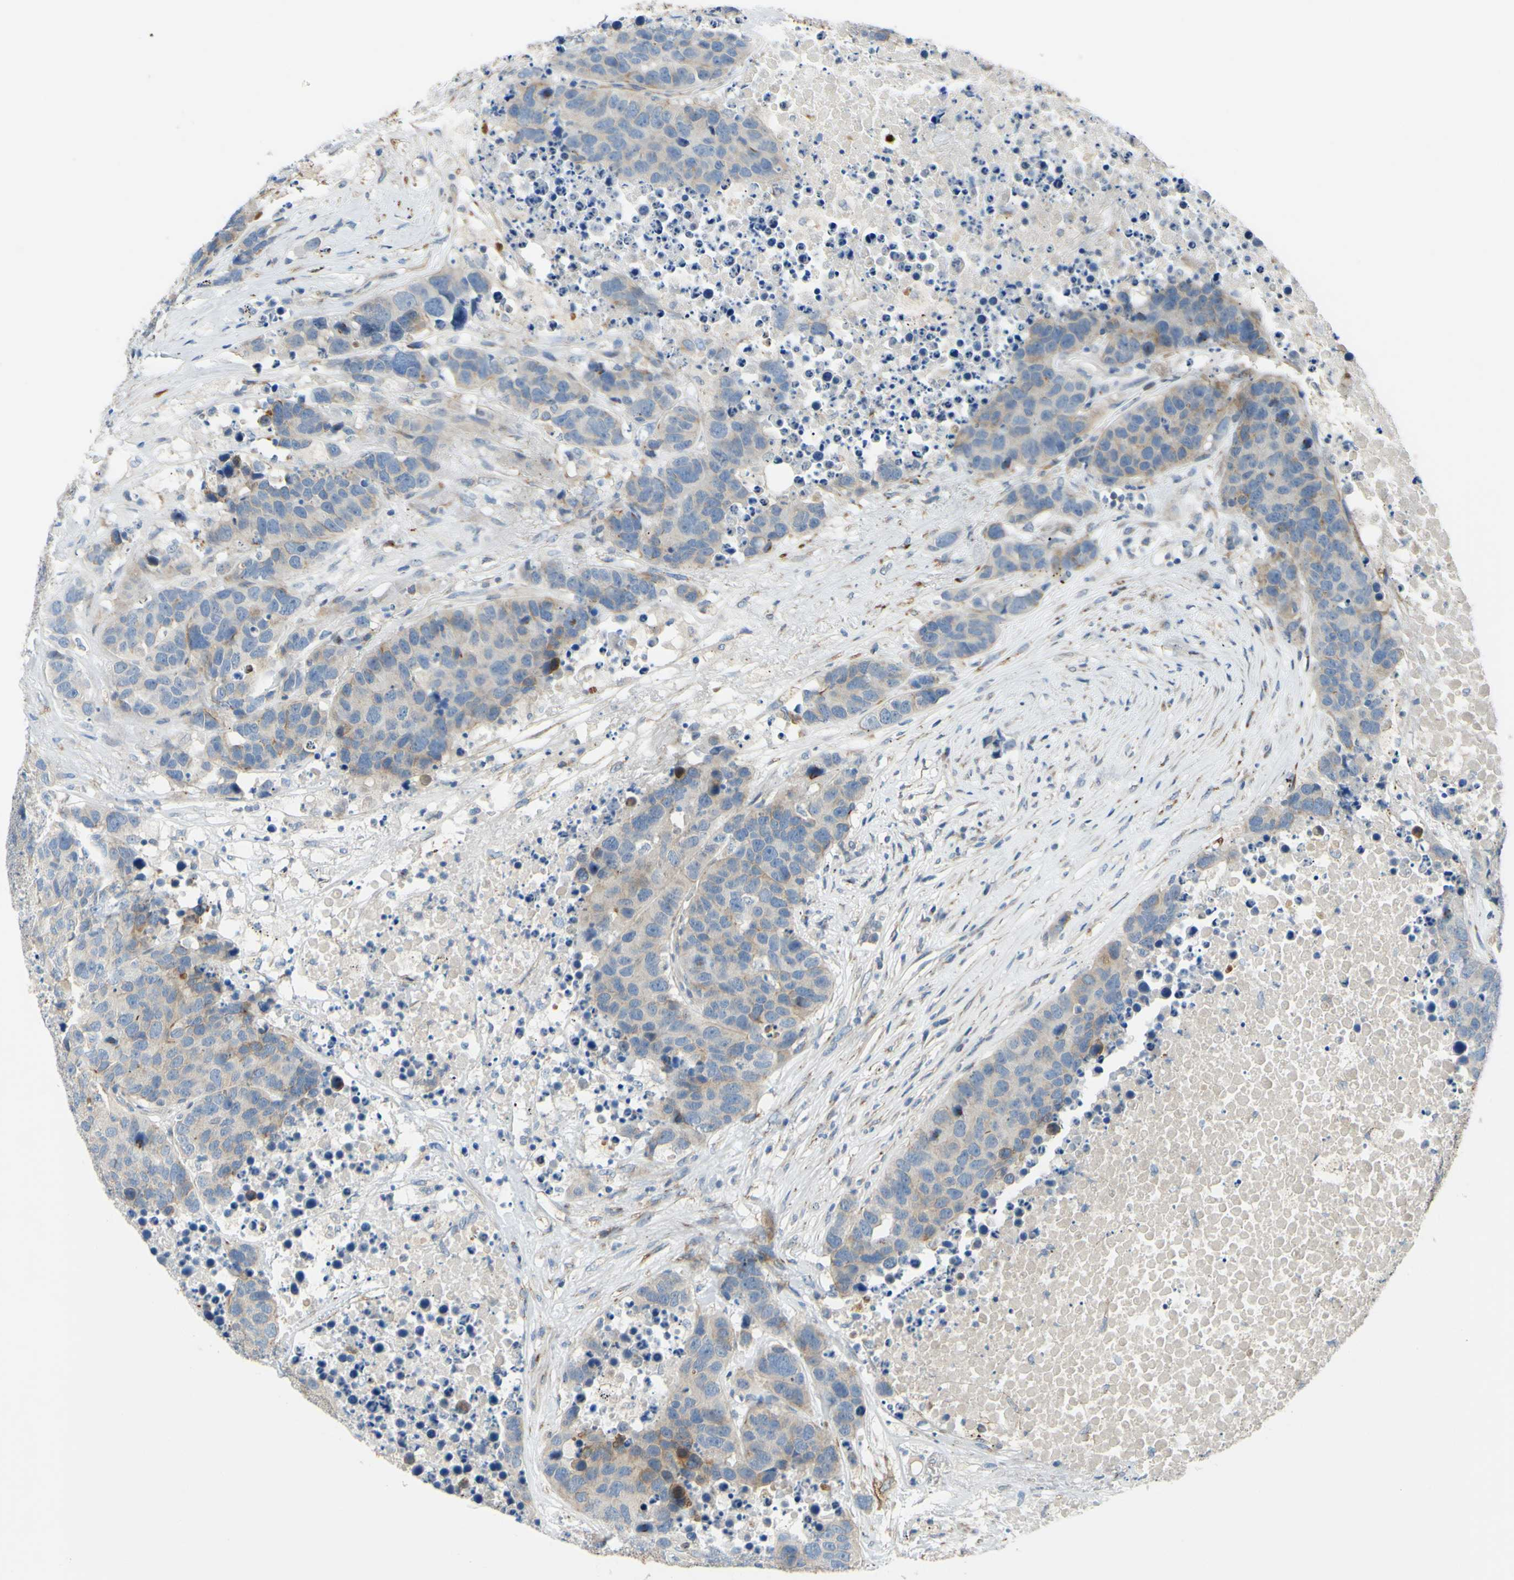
{"staining": {"intensity": "weak", "quantity": "25%-75%", "location": "cytoplasmic/membranous"}, "tissue": "carcinoid", "cell_type": "Tumor cells", "image_type": "cancer", "snomed": [{"axis": "morphology", "description": "Carcinoid, malignant, NOS"}, {"axis": "topography", "description": "Lung"}], "caption": "Carcinoid (malignant) was stained to show a protein in brown. There is low levels of weak cytoplasmic/membranous expression in approximately 25%-75% of tumor cells. The protein of interest is shown in brown color, while the nuclei are stained blue.", "gene": "ARHGAP1", "patient": {"sex": "male", "age": 60}}